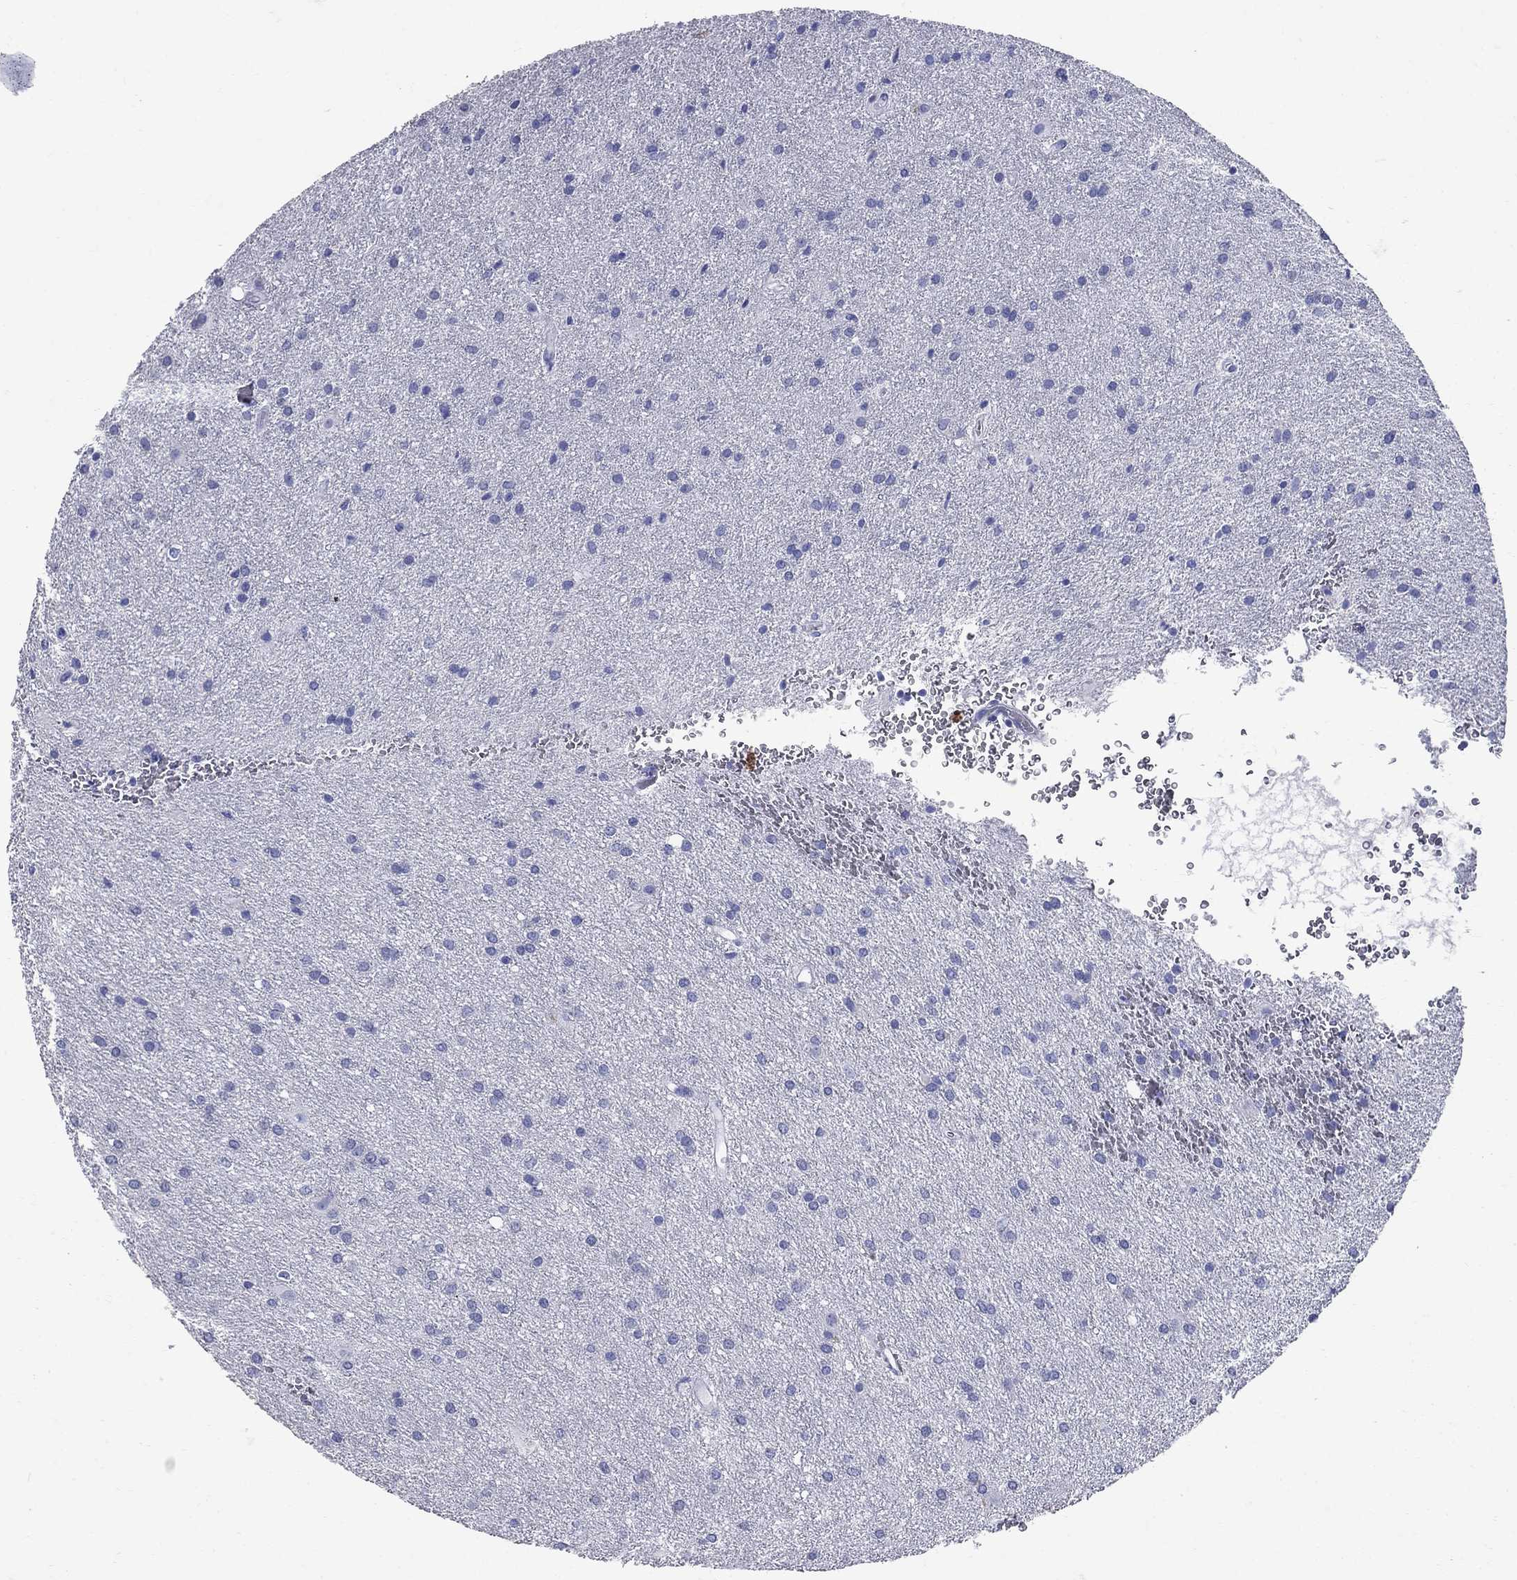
{"staining": {"intensity": "negative", "quantity": "none", "location": "none"}, "tissue": "glioma", "cell_type": "Tumor cells", "image_type": "cancer", "snomed": [{"axis": "morphology", "description": "Glioma, malignant, Low grade"}, {"axis": "topography", "description": "Brain"}], "caption": "High power microscopy histopathology image of an immunohistochemistry (IHC) micrograph of malignant low-grade glioma, revealing no significant positivity in tumor cells.", "gene": "CD1A", "patient": {"sex": "male", "age": 58}}